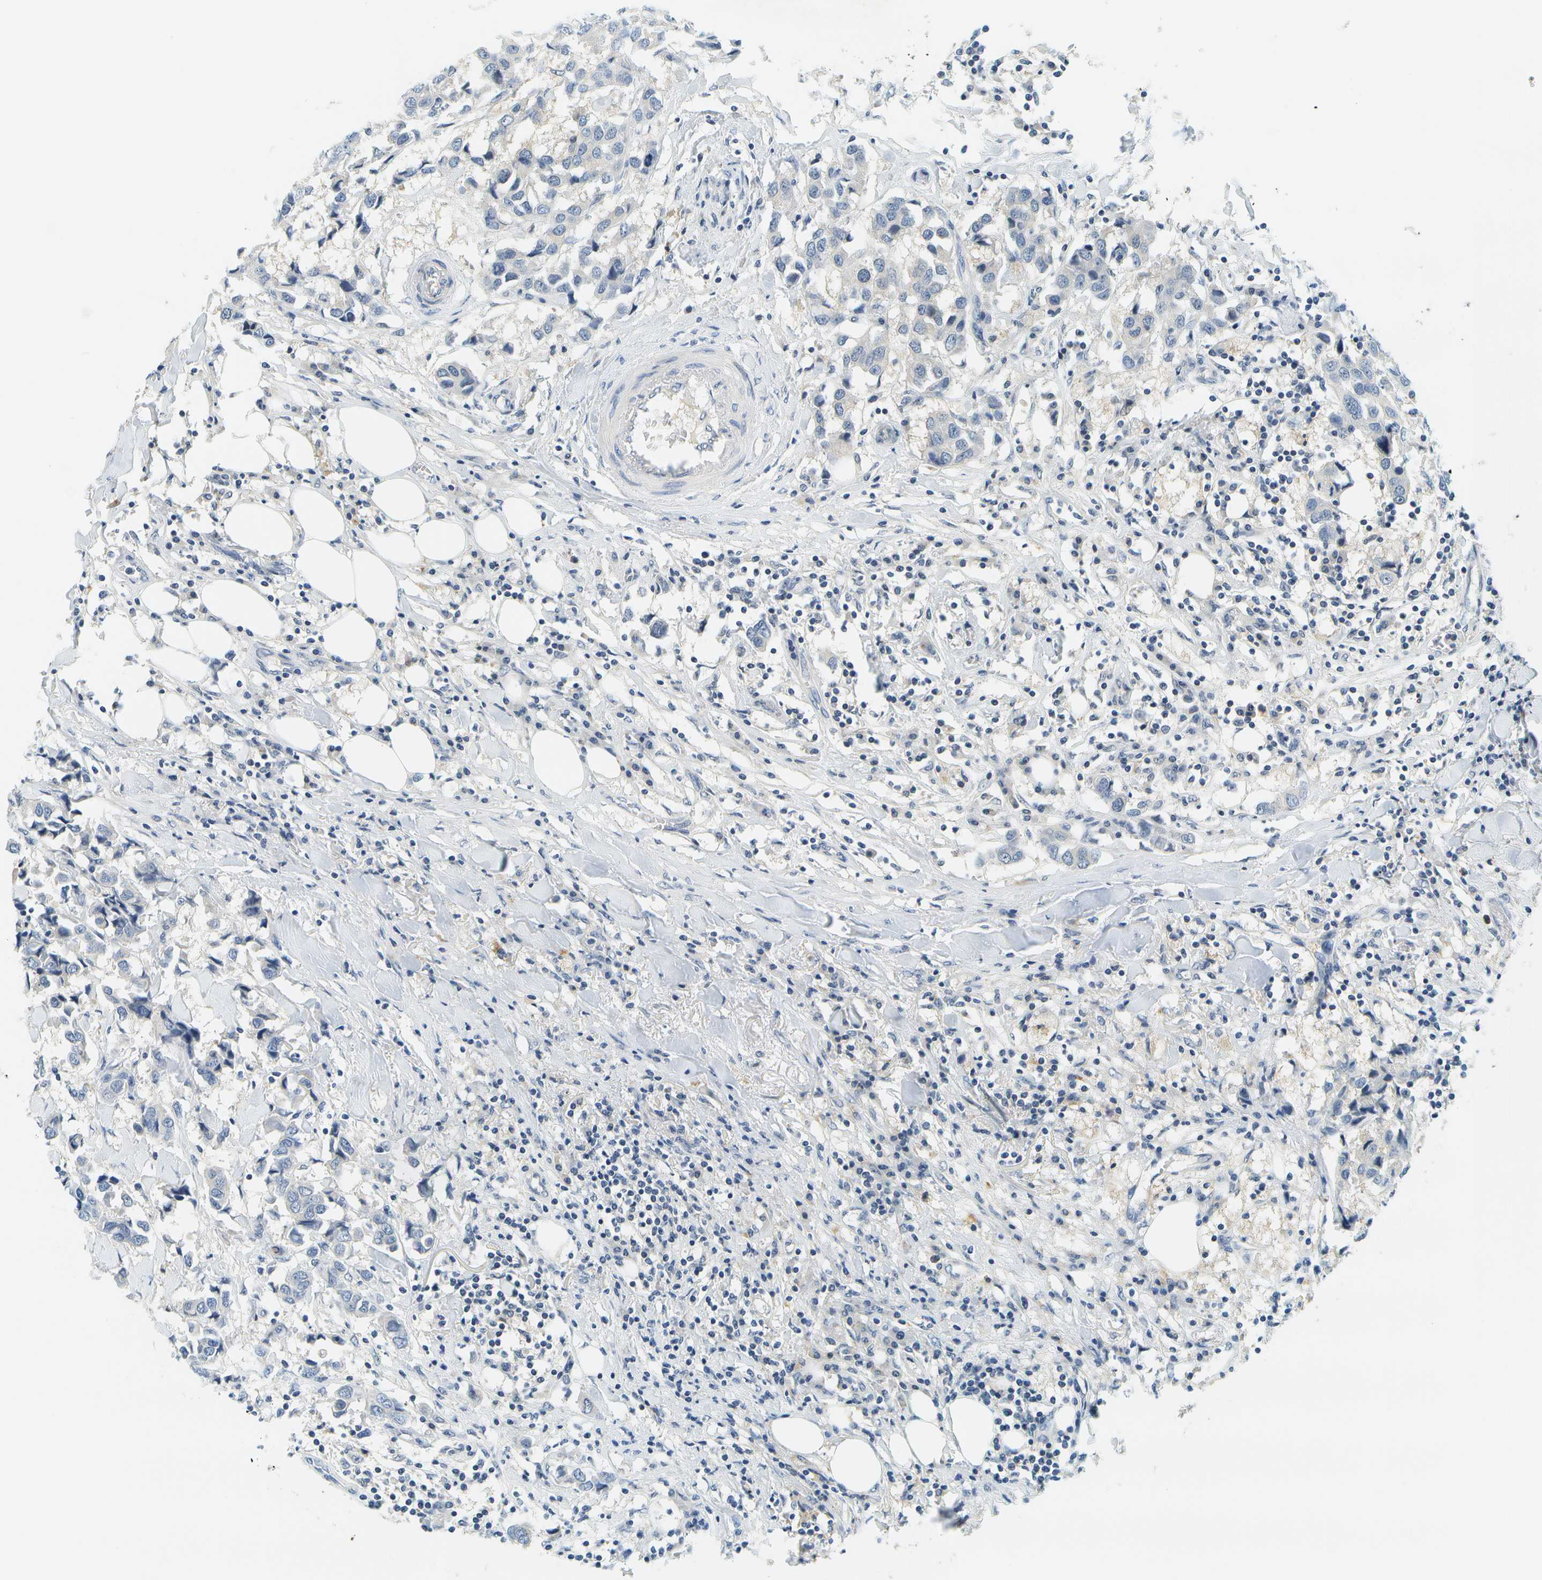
{"staining": {"intensity": "negative", "quantity": "none", "location": "none"}, "tissue": "breast cancer", "cell_type": "Tumor cells", "image_type": "cancer", "snomed": [{"axis": "morphology", "description": "Duct carcinoma"}, {"axis": "topography", "description": "Breast"}], "caption": "This micrograph is of invasive ductal carcinoma (breast) stained with immunohistochemistry (IHC) to label a protein in brown with the nuclei are counter-stained blue. There is no positivity in tumor cells. (Brightfield microscopy of DAB (3,3'-diaminobenzidine) immunohistochemistry (IHC) at high magnification).", "gene": "RASGRP2", "patient": {"sex": "female", "age": 80}}